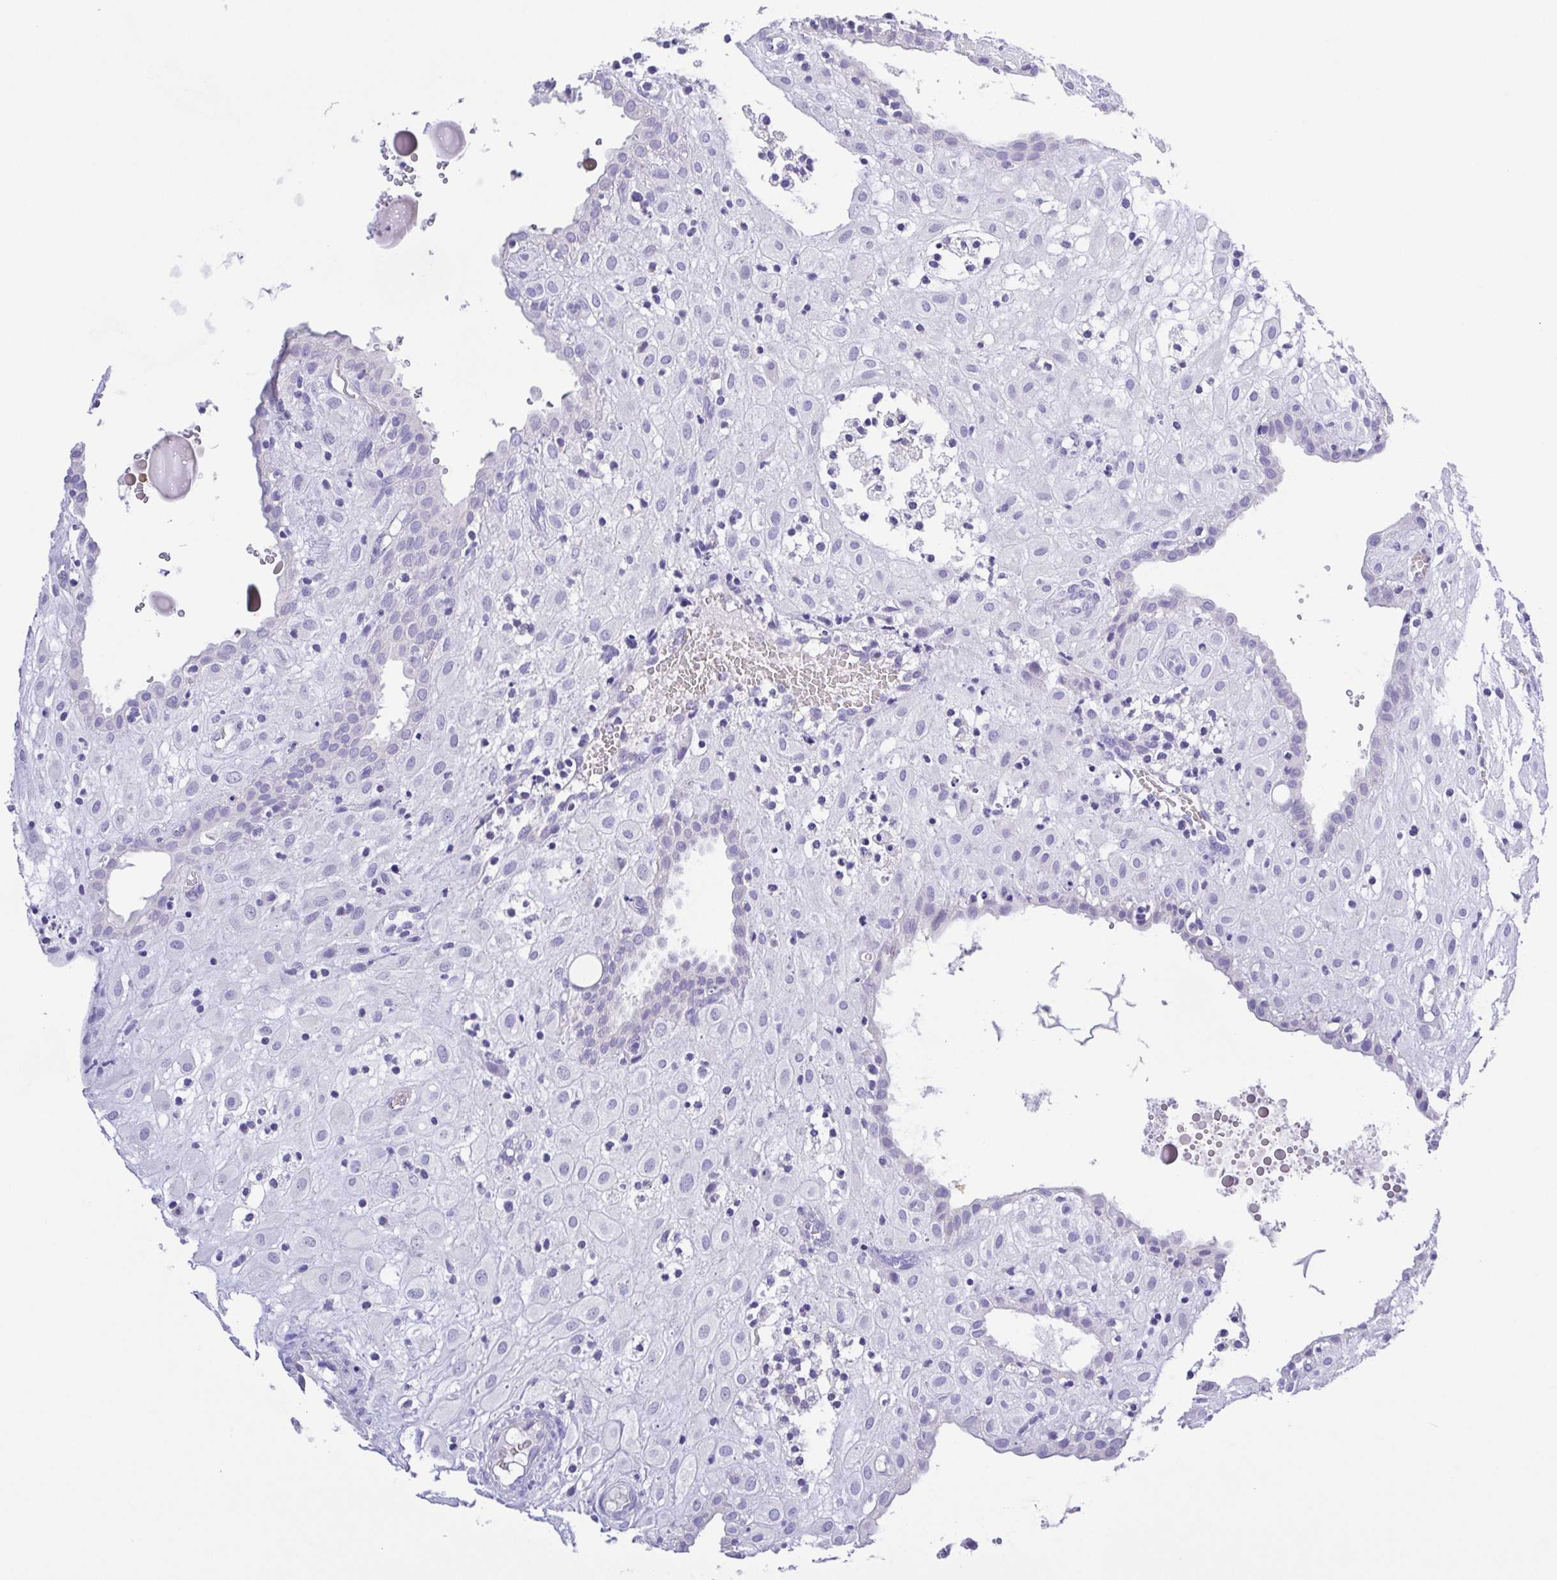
{"staining": {"intensity": "negative", "quantity": "none", "location": "none"}, "tissue": "placenta", "cell_type": "Decidual cells", "image_type": "normal", "snomed": [{"axis": "morphology", "description": "Normal tissue, NOS"}, {"axis": "topography", "description": "Placenta"}], "caption": "An IHC histopathology image of benign placenta is shown. There is no staining in decidual cells of placenta.", "gene": "CD72", "patient": {"sex": "female", "age": 24}}